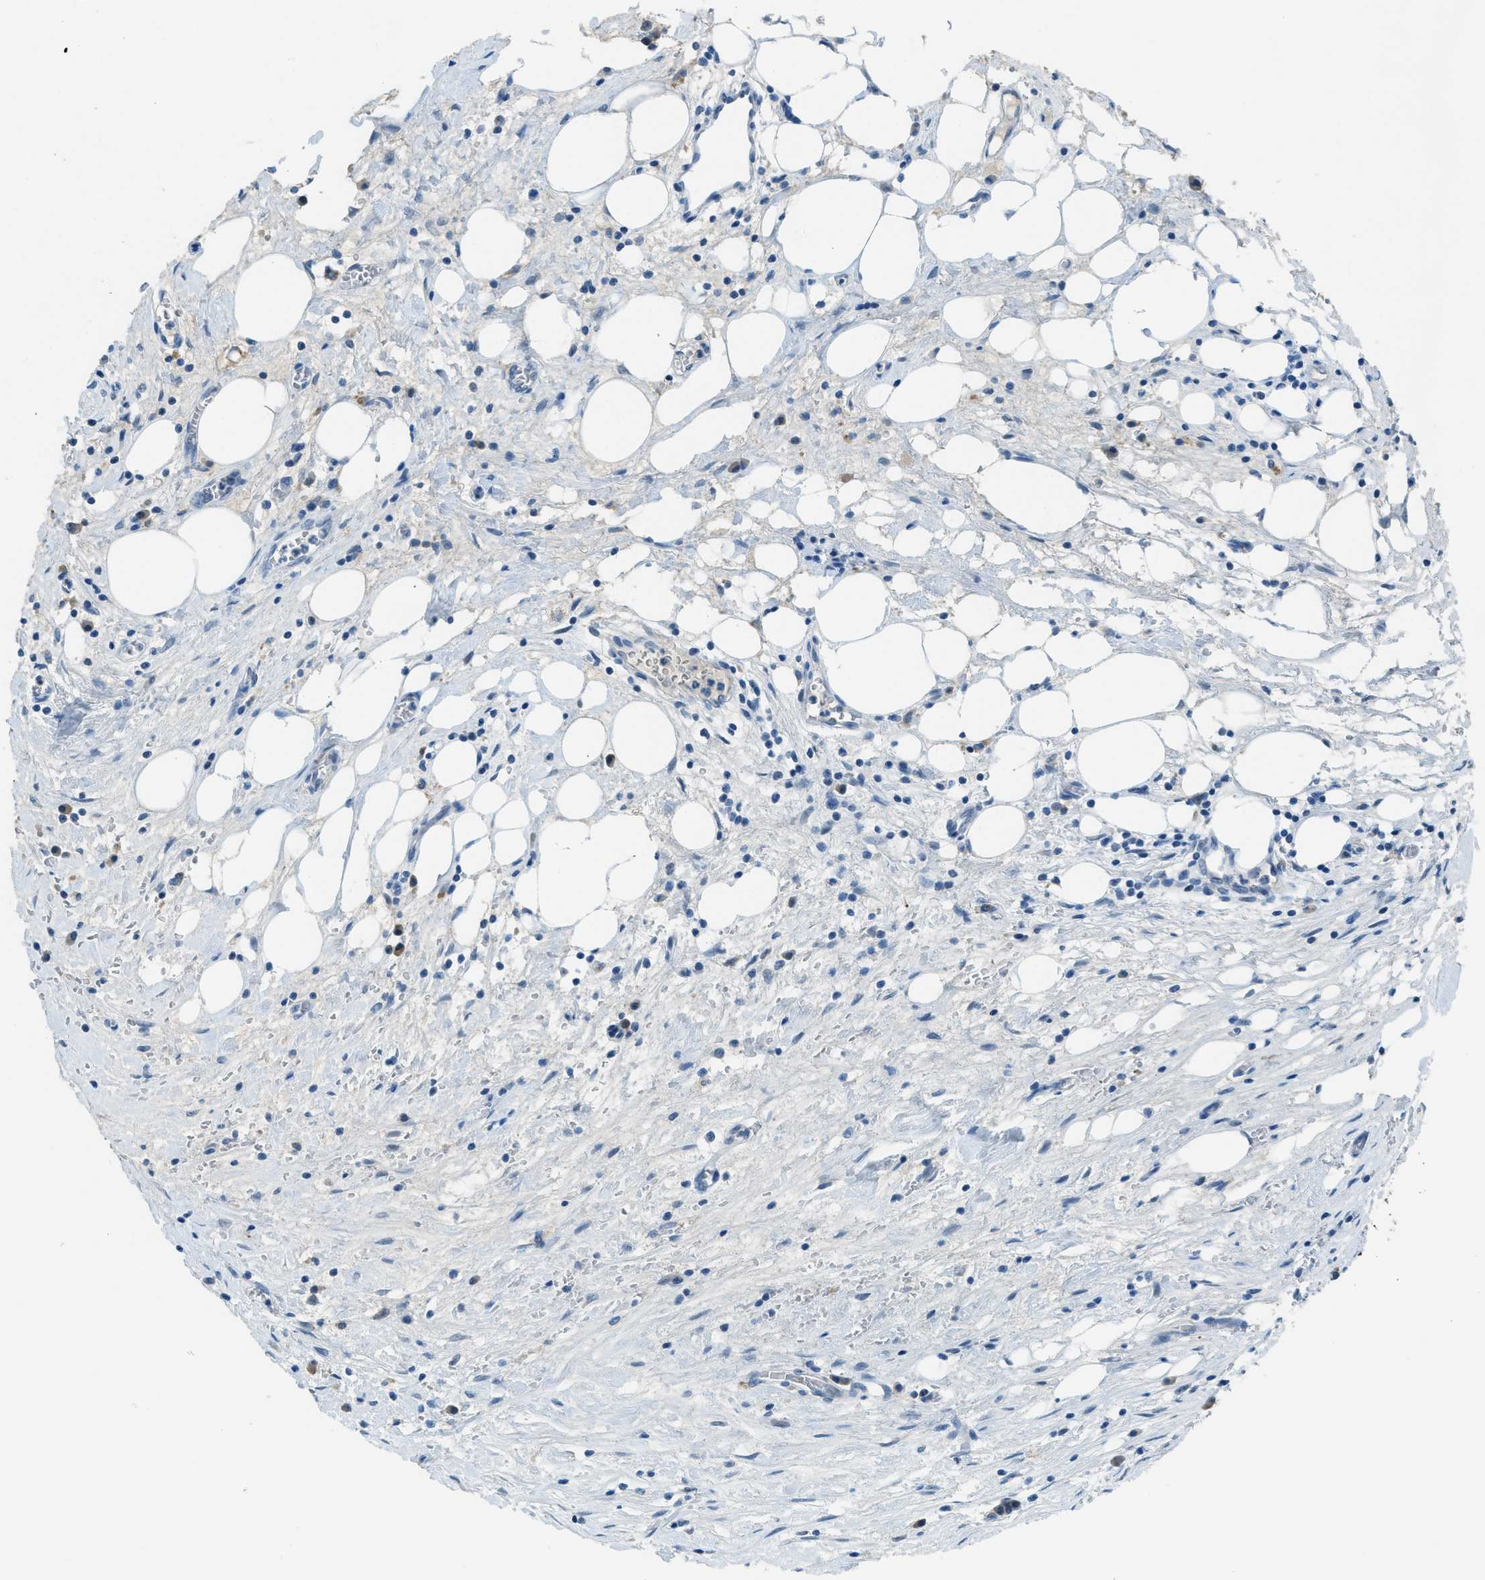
{"staining": {"intensity": "negative", "quantity": "none", "location": "none"}, "tissue": "pancreatic cancer", "cell_type": "Tumor cells", "image_type": "cancer", "snomed": [{"axis": "morphology", "description": "Adenocarcinoma, NOS"}, {"axis": "topography", "description": "Pancreas"}], "caption": "Adenocarcinoma (pancreatic) was stained to show a protein in brown. There is no significant positivity in tumor cells.", "gene": "KLHL8", "patient": {"sex": "female", "age": 70}}